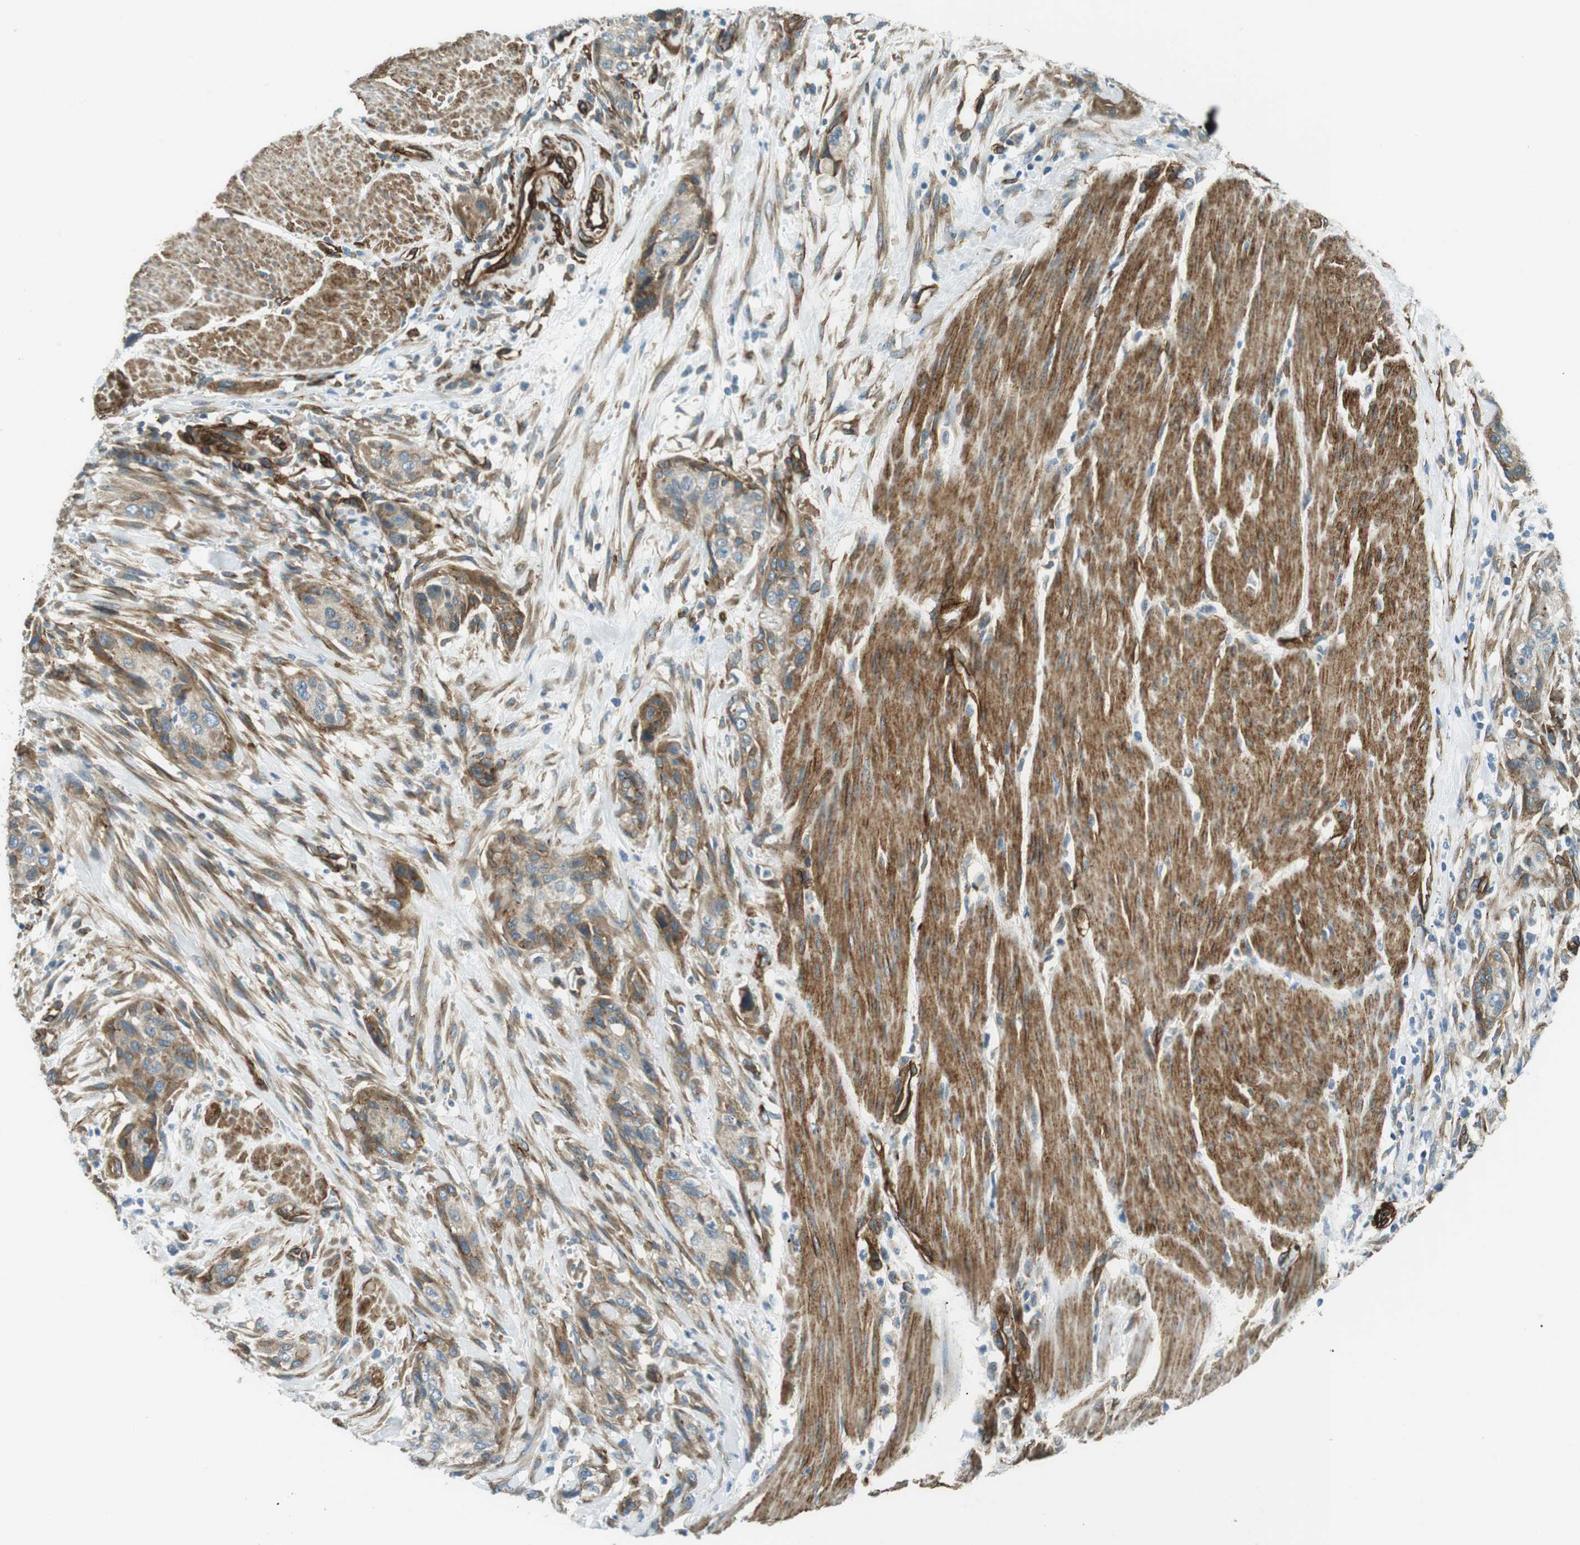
{"staining": {"intensity": "moderate", "quantity": "25%-75%", "location": "cytoplasmic/membranous"}, "tissue": "urothelial cancer", "cell_type": "Tumor cells", "image_type": "cancer", "snomed": [{"axis": "morphology", "description": "Urothelial carcinoma, High grade"}, {"axis": "topography", "description": "Urinary bladder"}], "caption": "About 25%-75% of tumor cells in urothelial cancer exhibit moderate cytoplasmic/membranous protein expression as visualized by brown immunohistochemical staining.", "gene": "ODR4", "patient": {"sex": "male", "age": 35}}